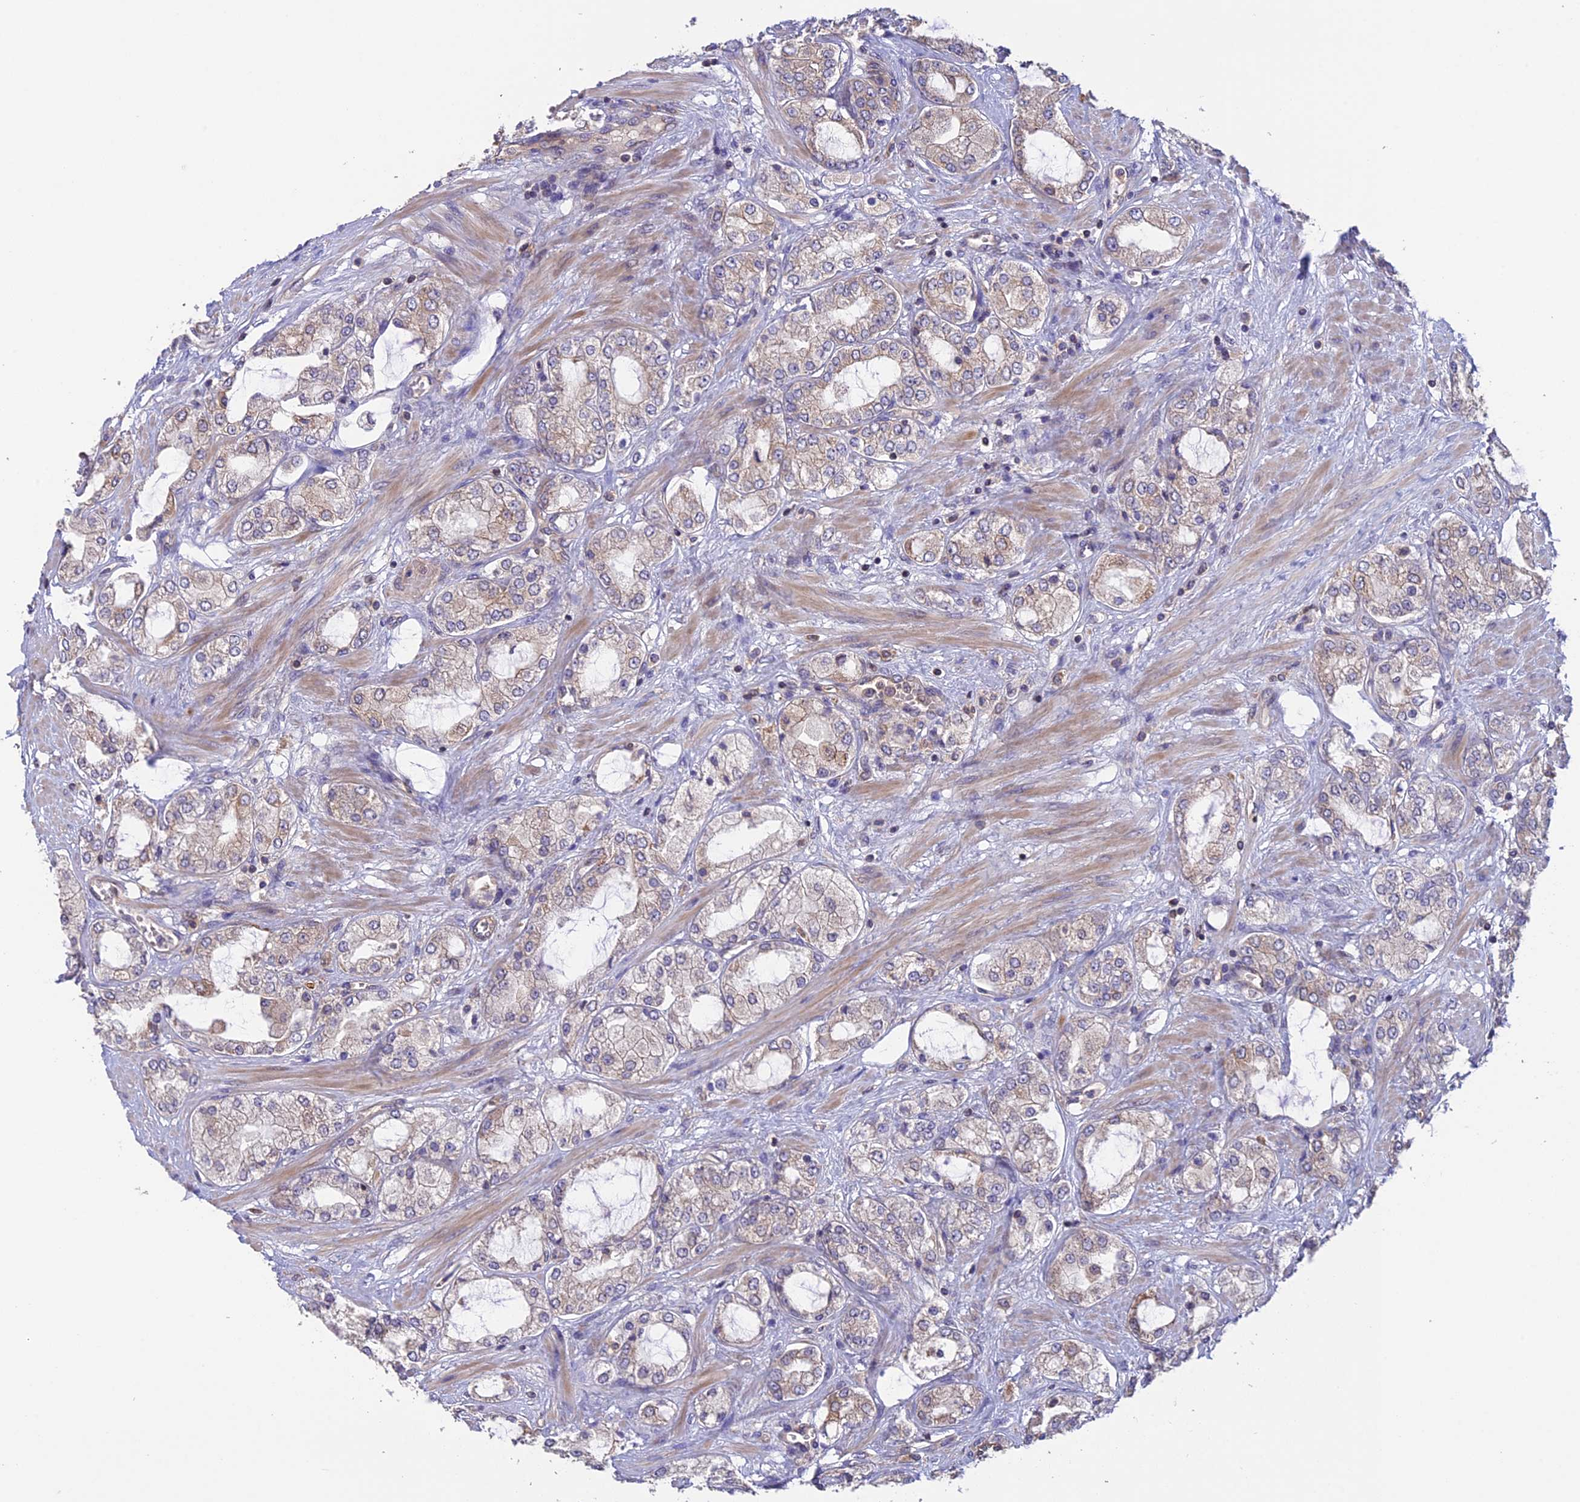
{"staining": {"intensity": "weak", "quantity": "<25%", "location": "cytoplasmic/membranous"}, "tissue": "prostate cancer", "cell_type": "Tumor cells", "image_type": "cancer", "snomed": [{"axis": "morphology", "description": "Adenocarcinoma, High grade"}, {"axis": "topography", "description": "Prostate"}], "caption": "Prostate cancer stained for a protein using immunohistochemistry (IHC) demonstrates no staining tumor cells.", "gene": "GAS8", "patient": {"sex": "male", "age": 64}}